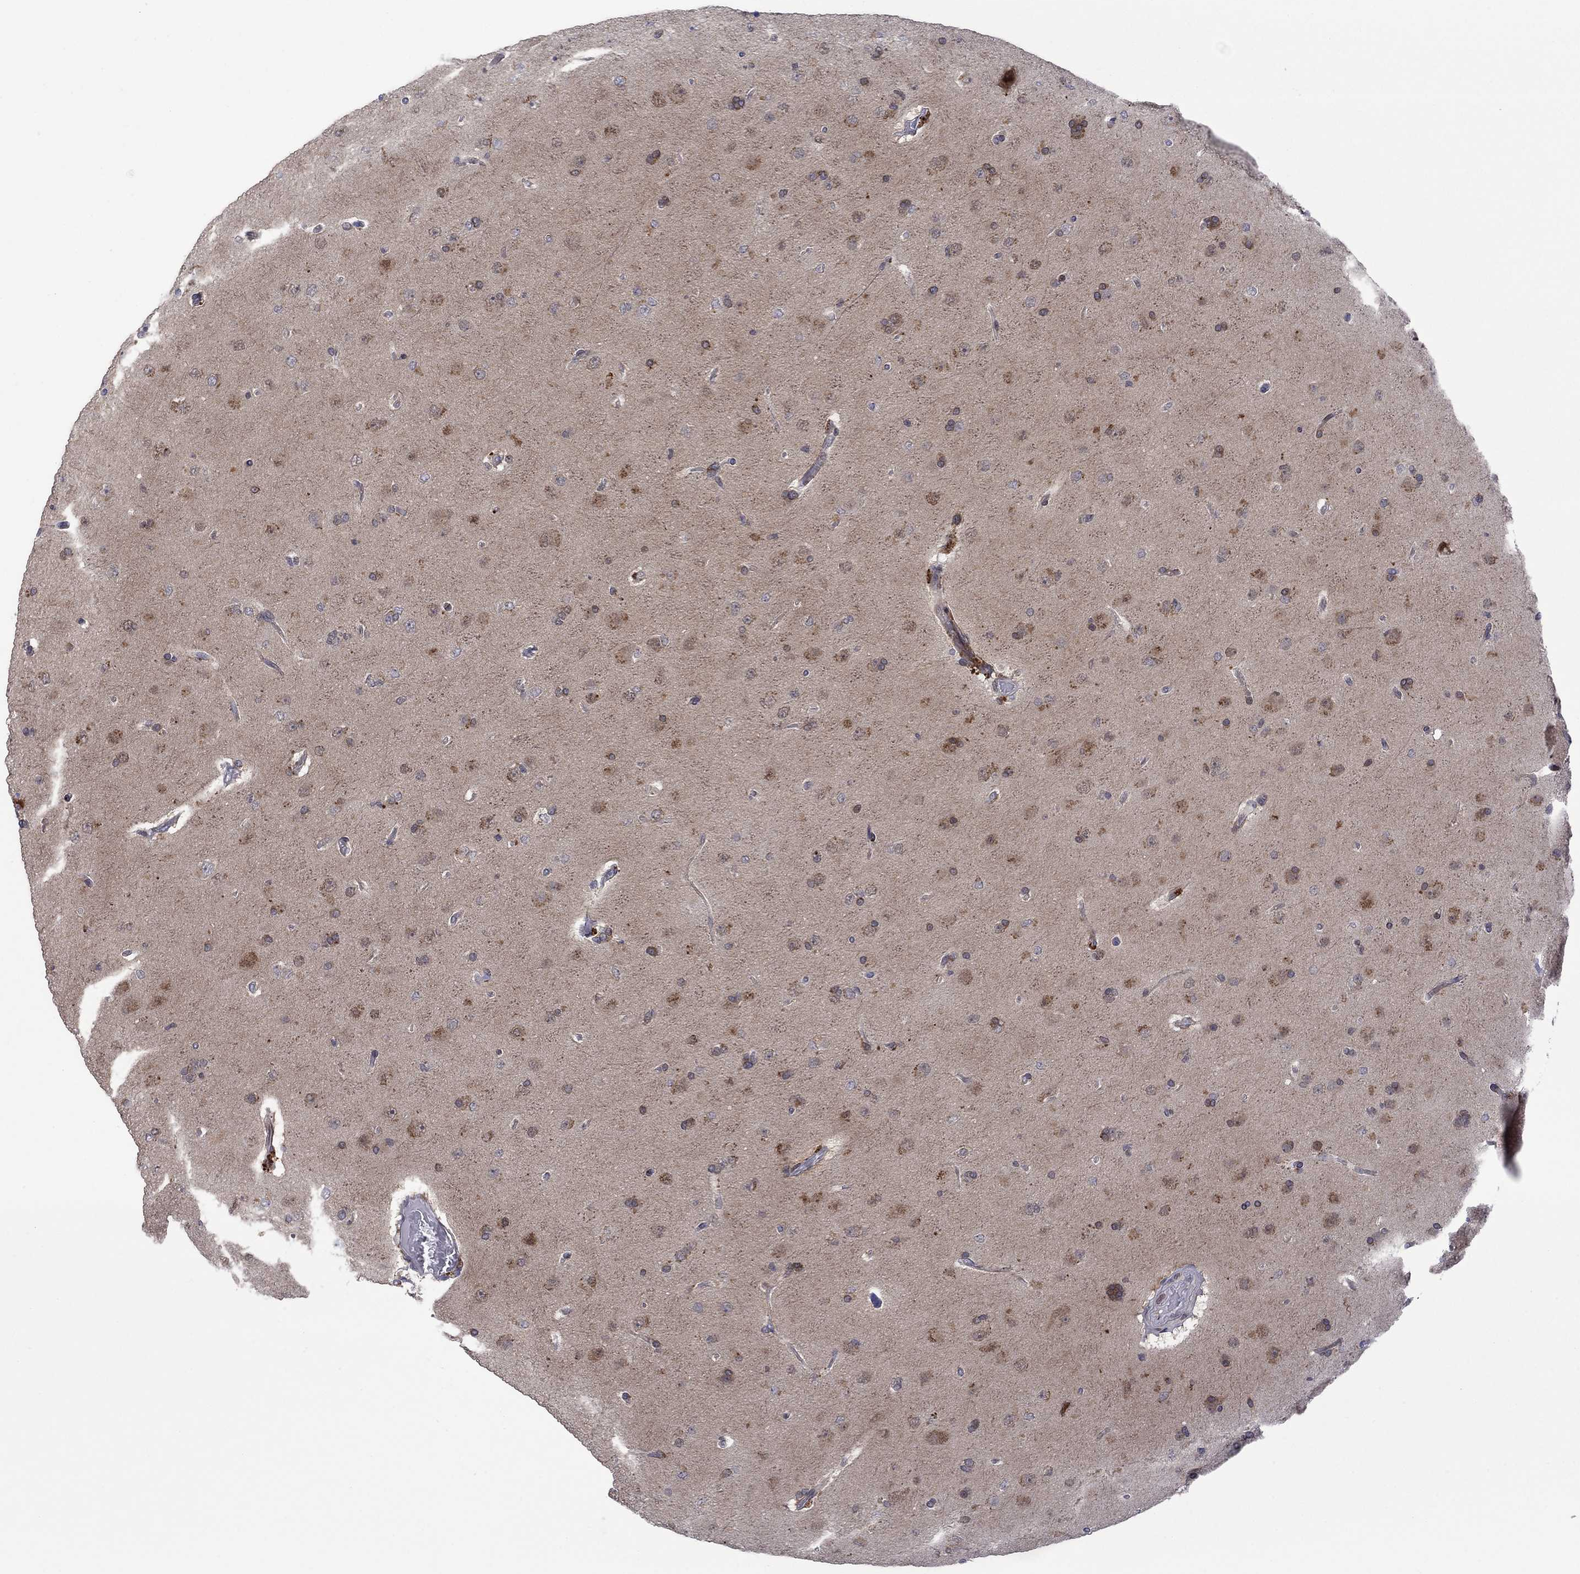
{"staining": {"intensity": "moderate", "quantity": "25%-75%", "location": "cytoplasmic/membranous"}, "tissue": "glioma", "cell_type": "Tumor cells", "image_type": "cancer", "snomed": [{"axis": "morphology", "description": "Glioma, malignant, NOS"}, {"axis": "topography", "description": "Cerebral cortex"}], "caption": "Human glioma stained with a protein marker demonstrates moderate staining in tumor cells.", "gene": "TTC21B", "patient": {"sex": "male", "age": 58}}